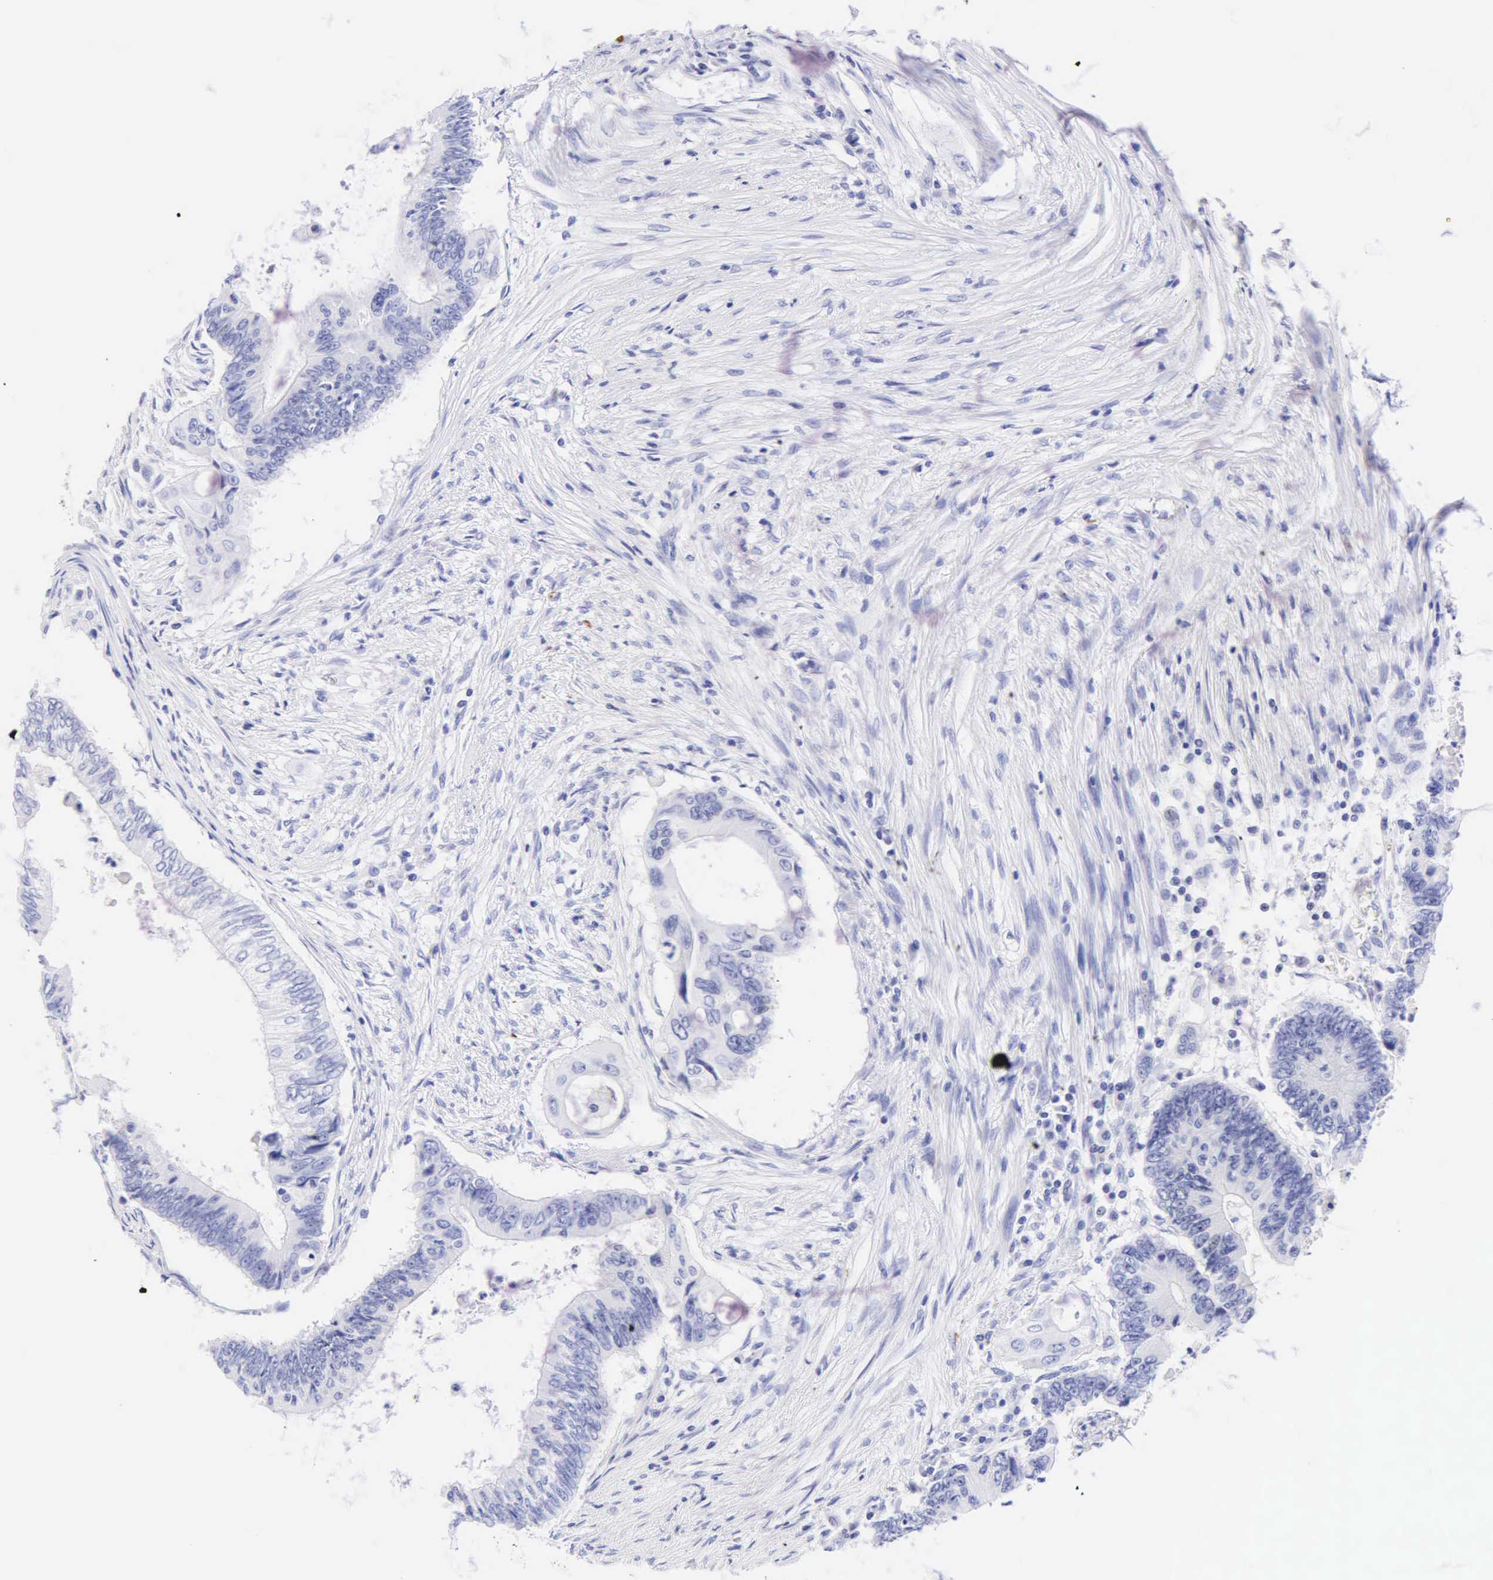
{"staining": {"intensity": "negative", "quantity": "none", "location": "none"}, "tissue": "colorectal cancer", "cell_type": "Tumor cells", "image_type": "cancer", "snomed": [{"axis": "morphology", "description": "Adenocarcinoma, NOS"}, {"axis": "topography", "description": "Colon"}], "caption": "An image of human colorectal cancer (adenocarcinoma) is negative for staining in tumor cells. (DAB immunohistochemistry, high magnification).", "gene": "DES", "patient": {"sex": "male", "age": 65}}